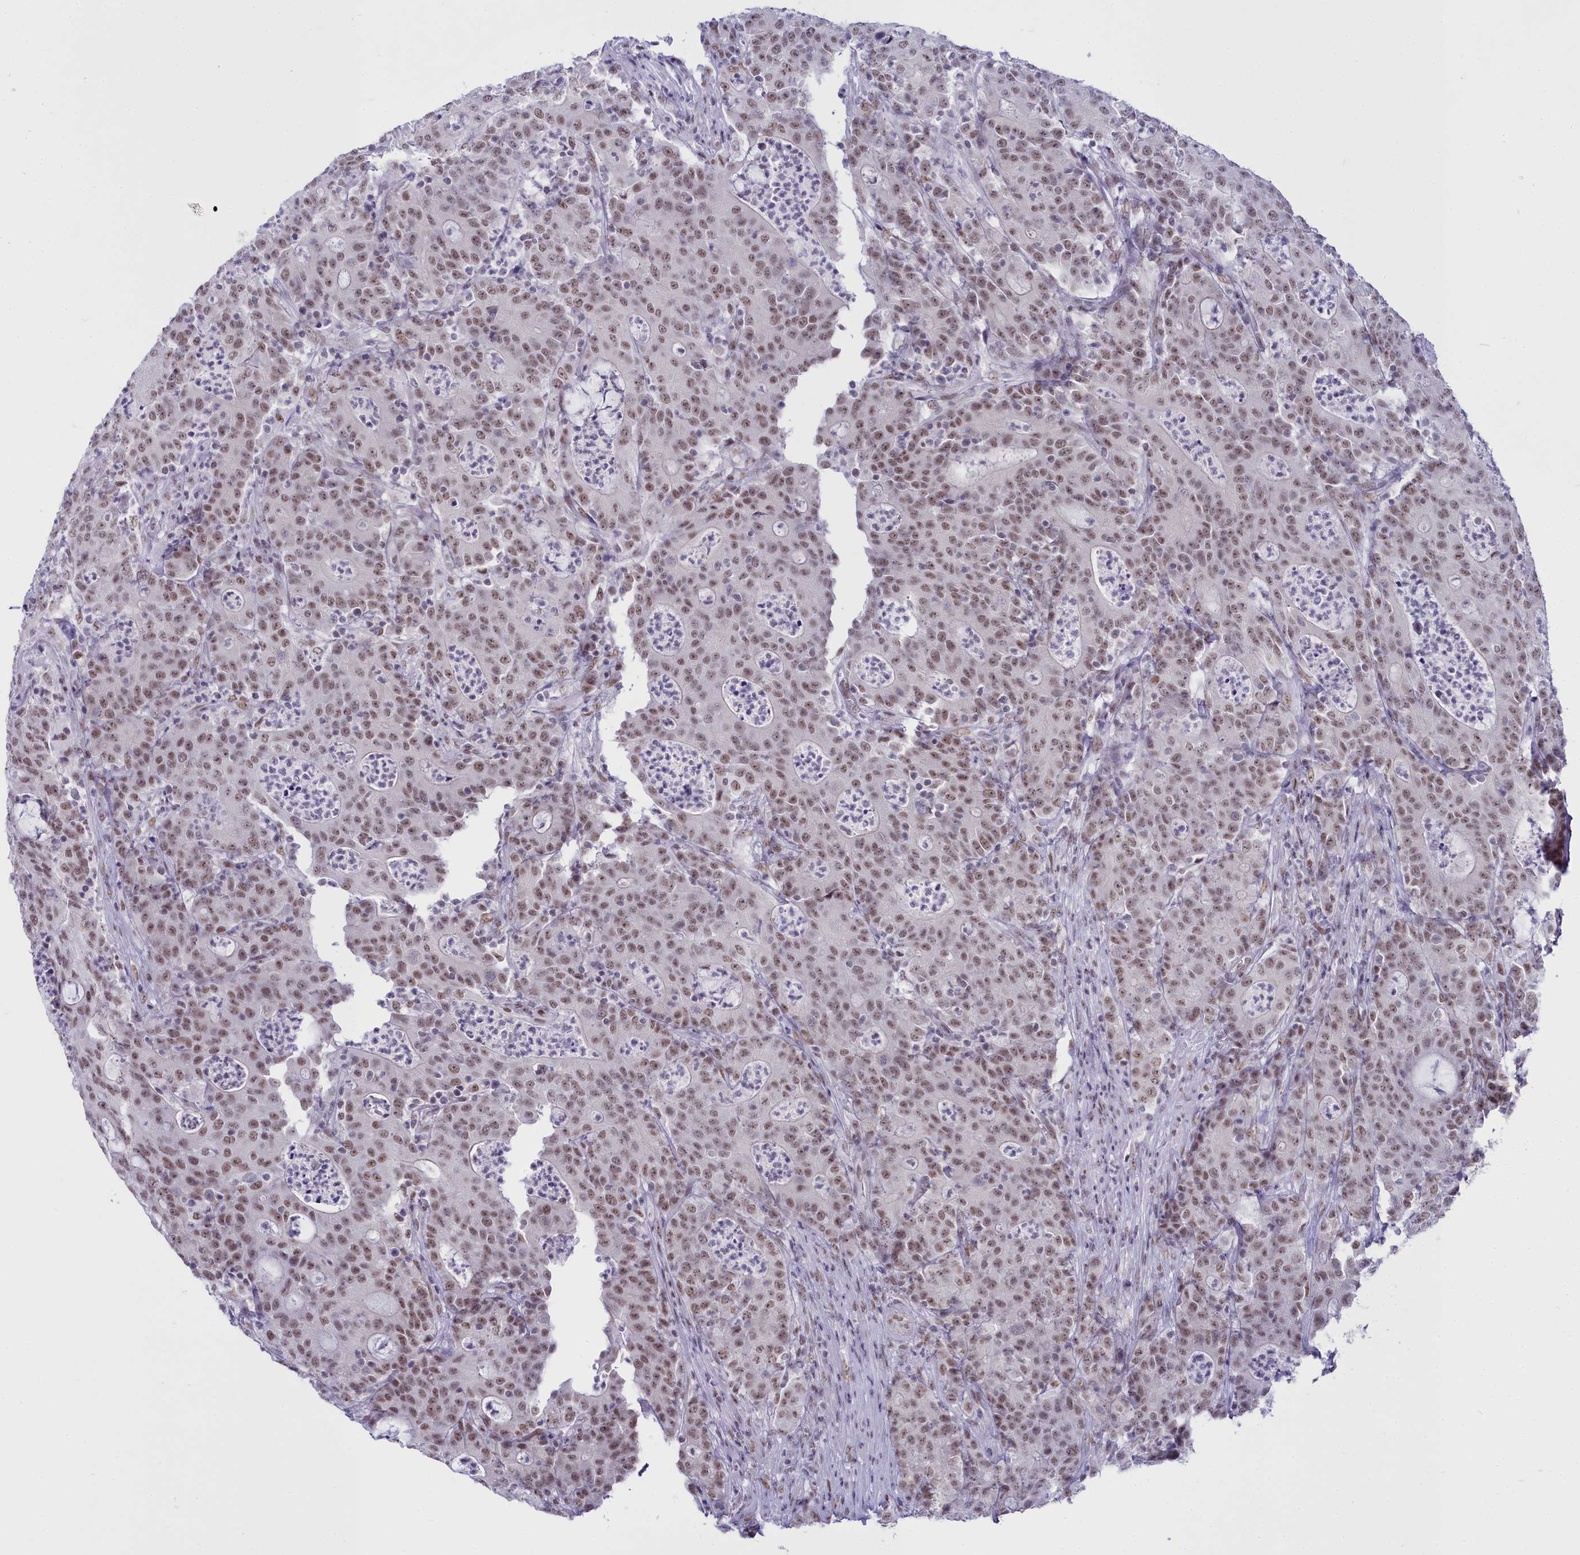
{"staining": {"intensity": "moderate", "quantity": ">75%", "location": "nuclear"}, "tissue": "colorectal cancer", "cell_type": "Tumor cells", "image_type": "cancer", "snomed": [{"axis": "morphology", "description": "Adenocarcinoma, NOS"}, {"axis": "topography", "description": "Colon"}], "caption": "IHC image of human colorectal cancer (adenocarcinoma) stained for a protein (brown), which reveals medium levels of moderate nuclear staining in approximately >75% of tumor cells.", "gene": "RBM12", "patient": {"sex": "male", "age": 83}}